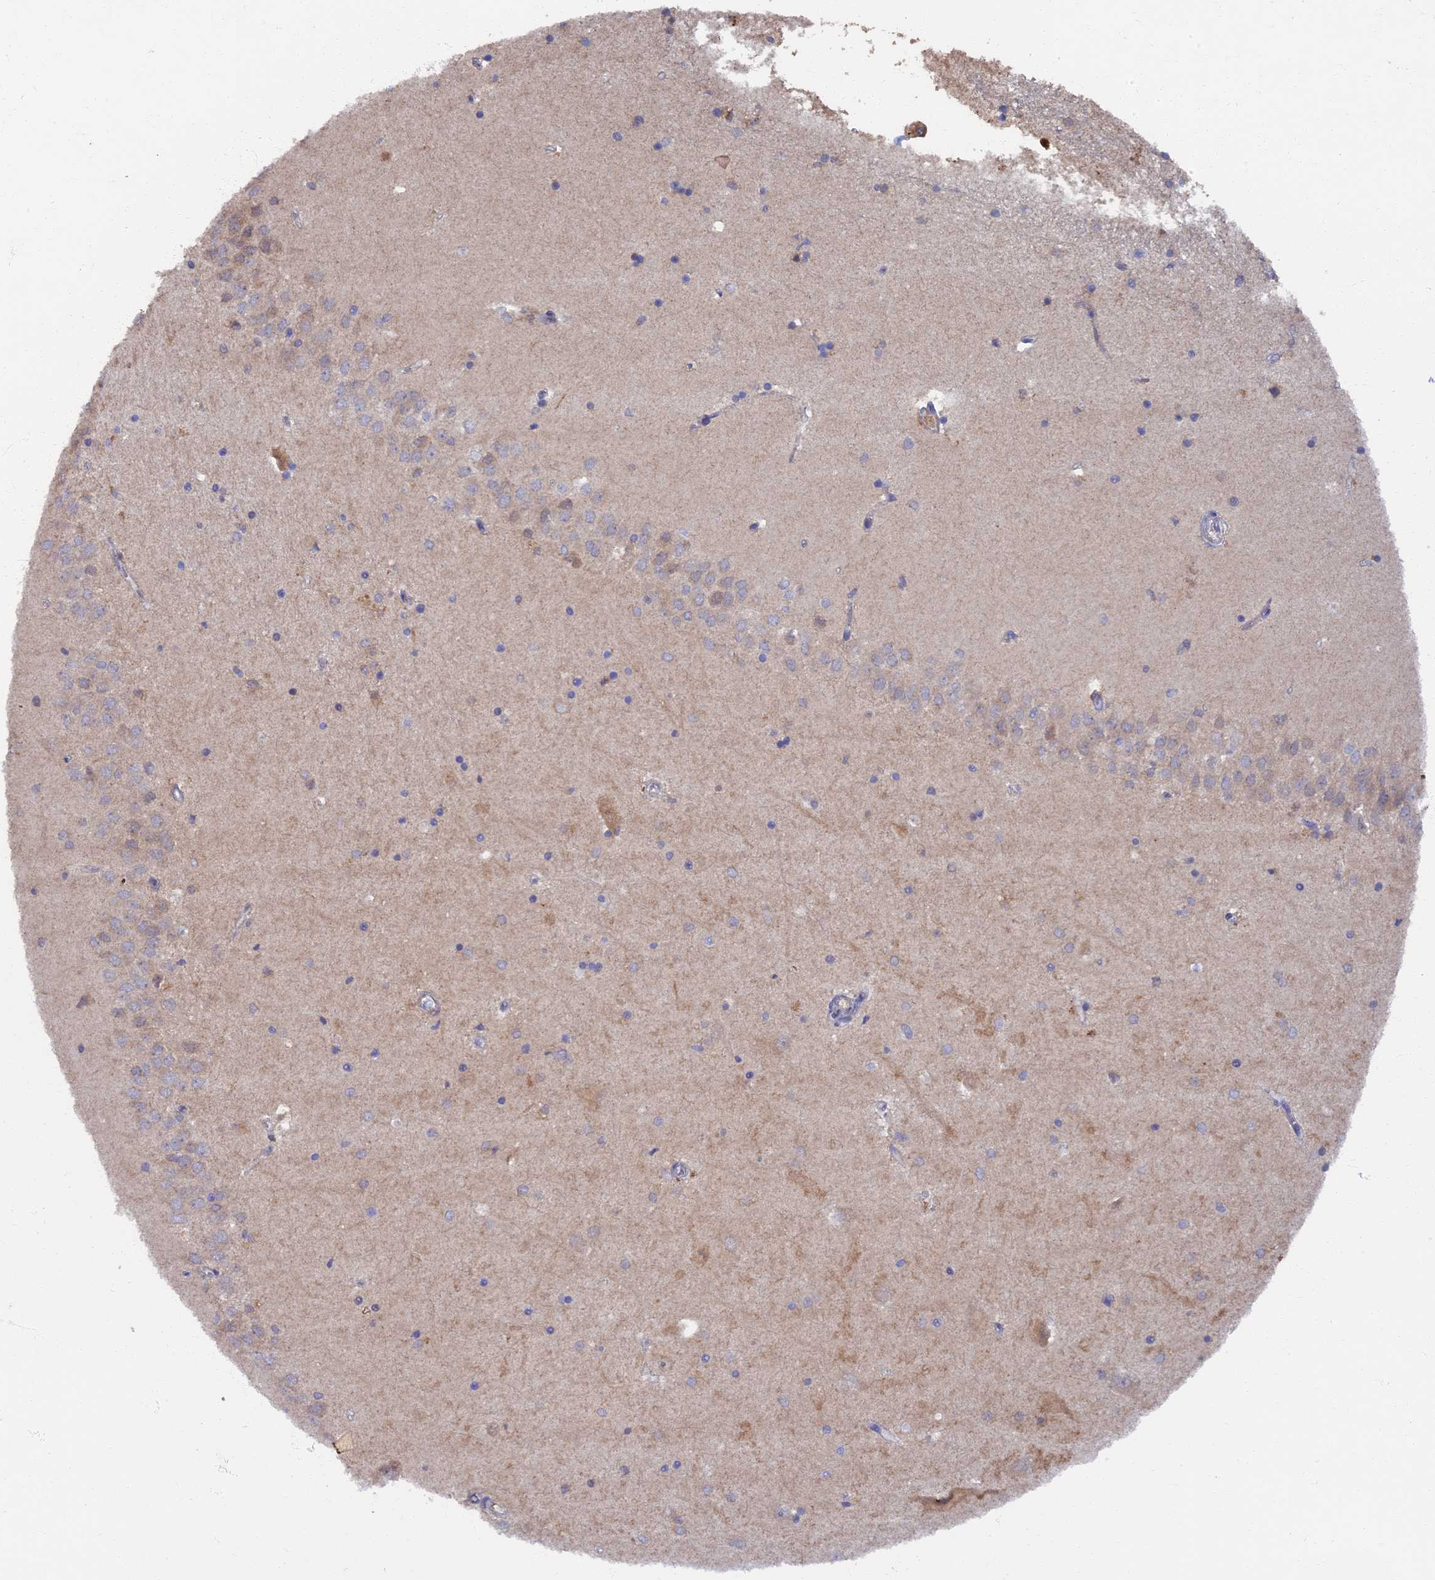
{"staining": {"intensity": "negative", "quantity": "none", "location": "none"}, "tissue": "hippocampus", "cell_type": "Glial cells", "image_type": "normal", "snomed": [{"axis": "morphology", "description": "Normal tissue, NOS"}, {"axis": "topography", "description": "Hippocampus"}], "caption": "Protein analysis of unremarkable hippocampus demonstrates no significant staining in glial cells. (DAB (3,3'-diaminobenzidine) immunohistochemistry (IHC) with hematoxylin counter stain).", "gene": "RSPH3", "patient": {"sex": "male", "age": 45}}